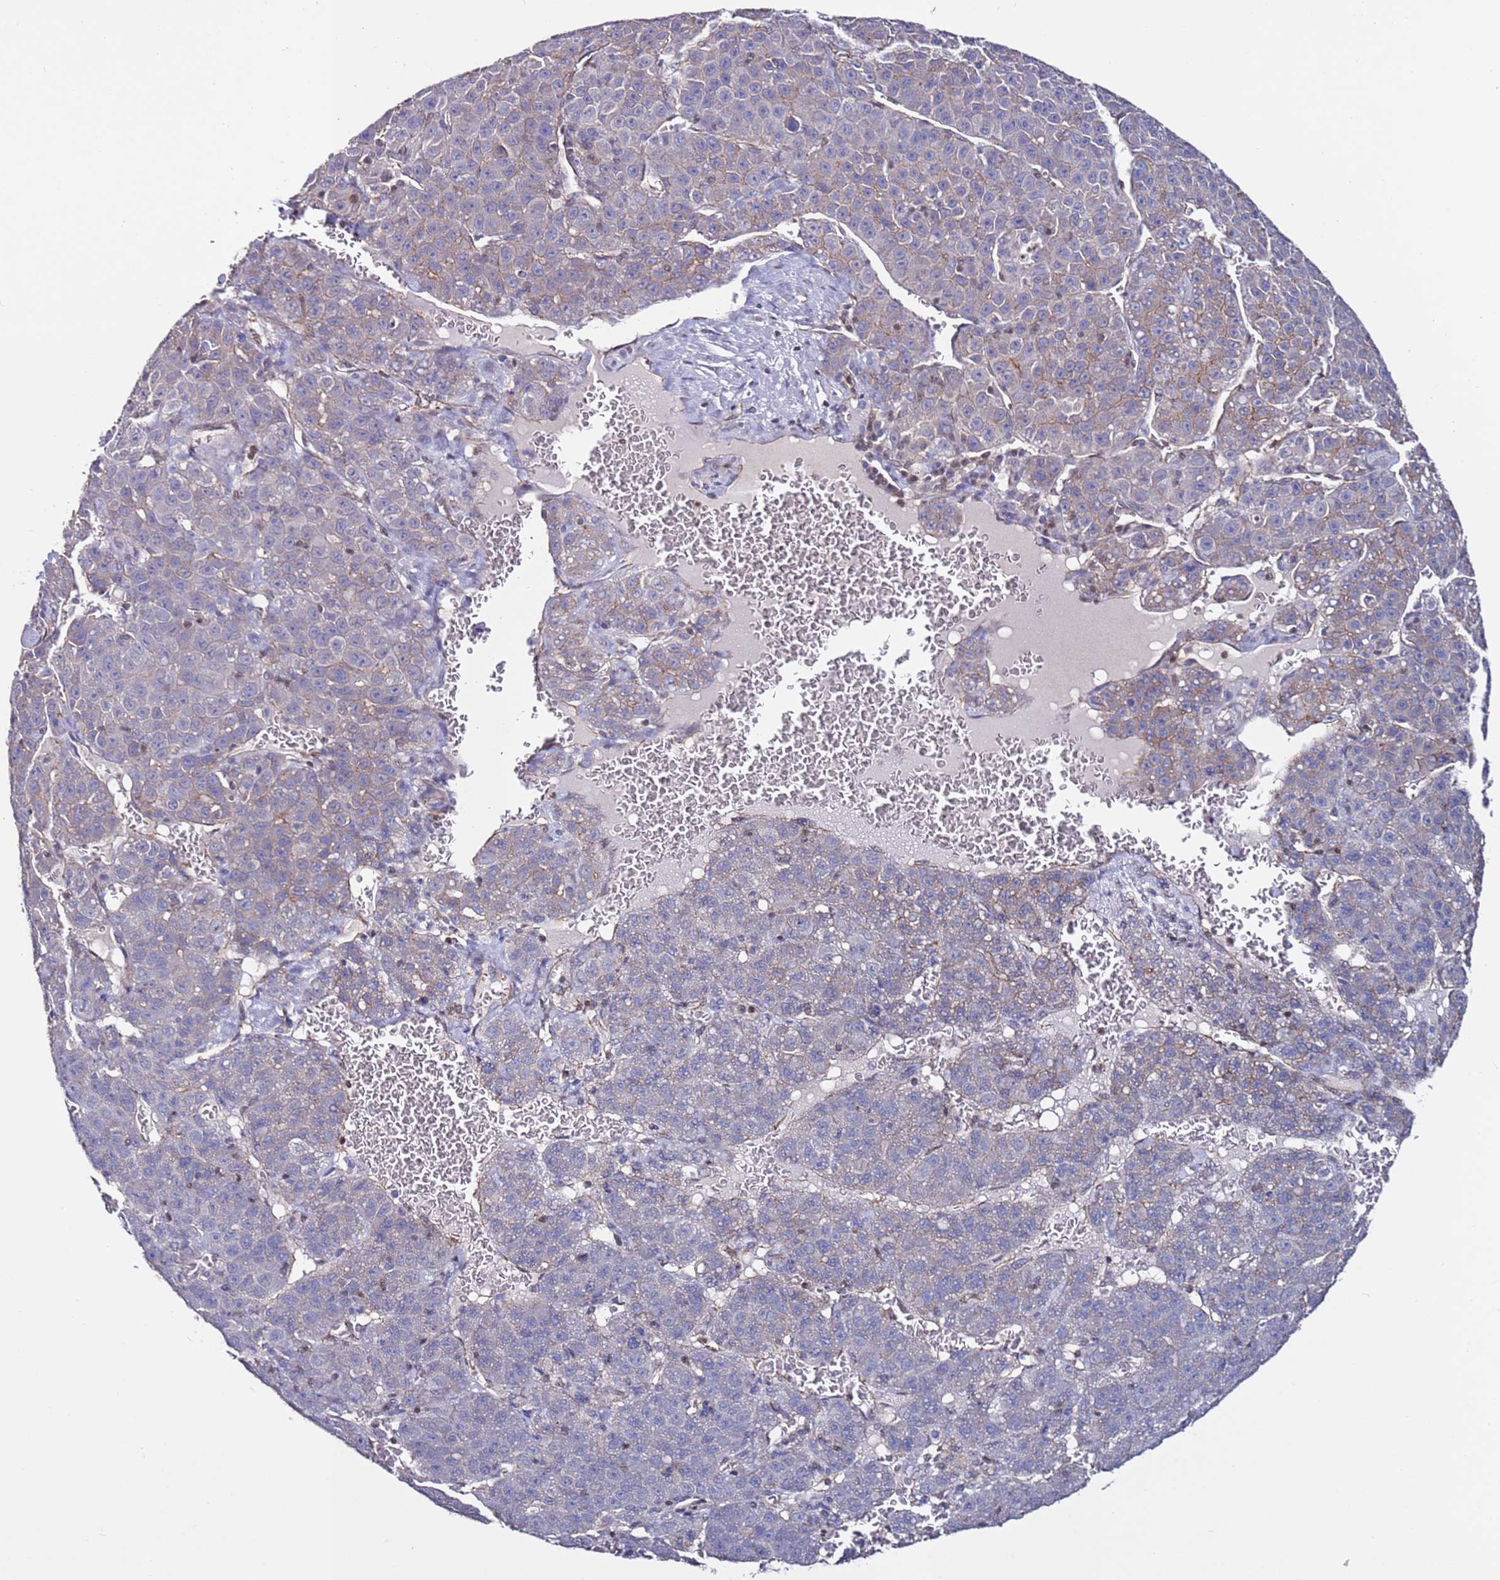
{"staining": {"intensity": "weak", "quantity": "<25%", "location": "cytoplasmic/membranous"}, "tissue": "liver cancer", "cell_type": "Tumor cells", "image_type": "cancer", "snomed": [{"axis": "morphology", "description": "Carcinoma, Hepatocellular, NOS"}, {"axis": "topography", "description": "Liver"}], "caption": "Tumor cells show no significant positivity in liver cancer.", "gene": "TENM3", "patient": {"sex": "female", "age": 53}}